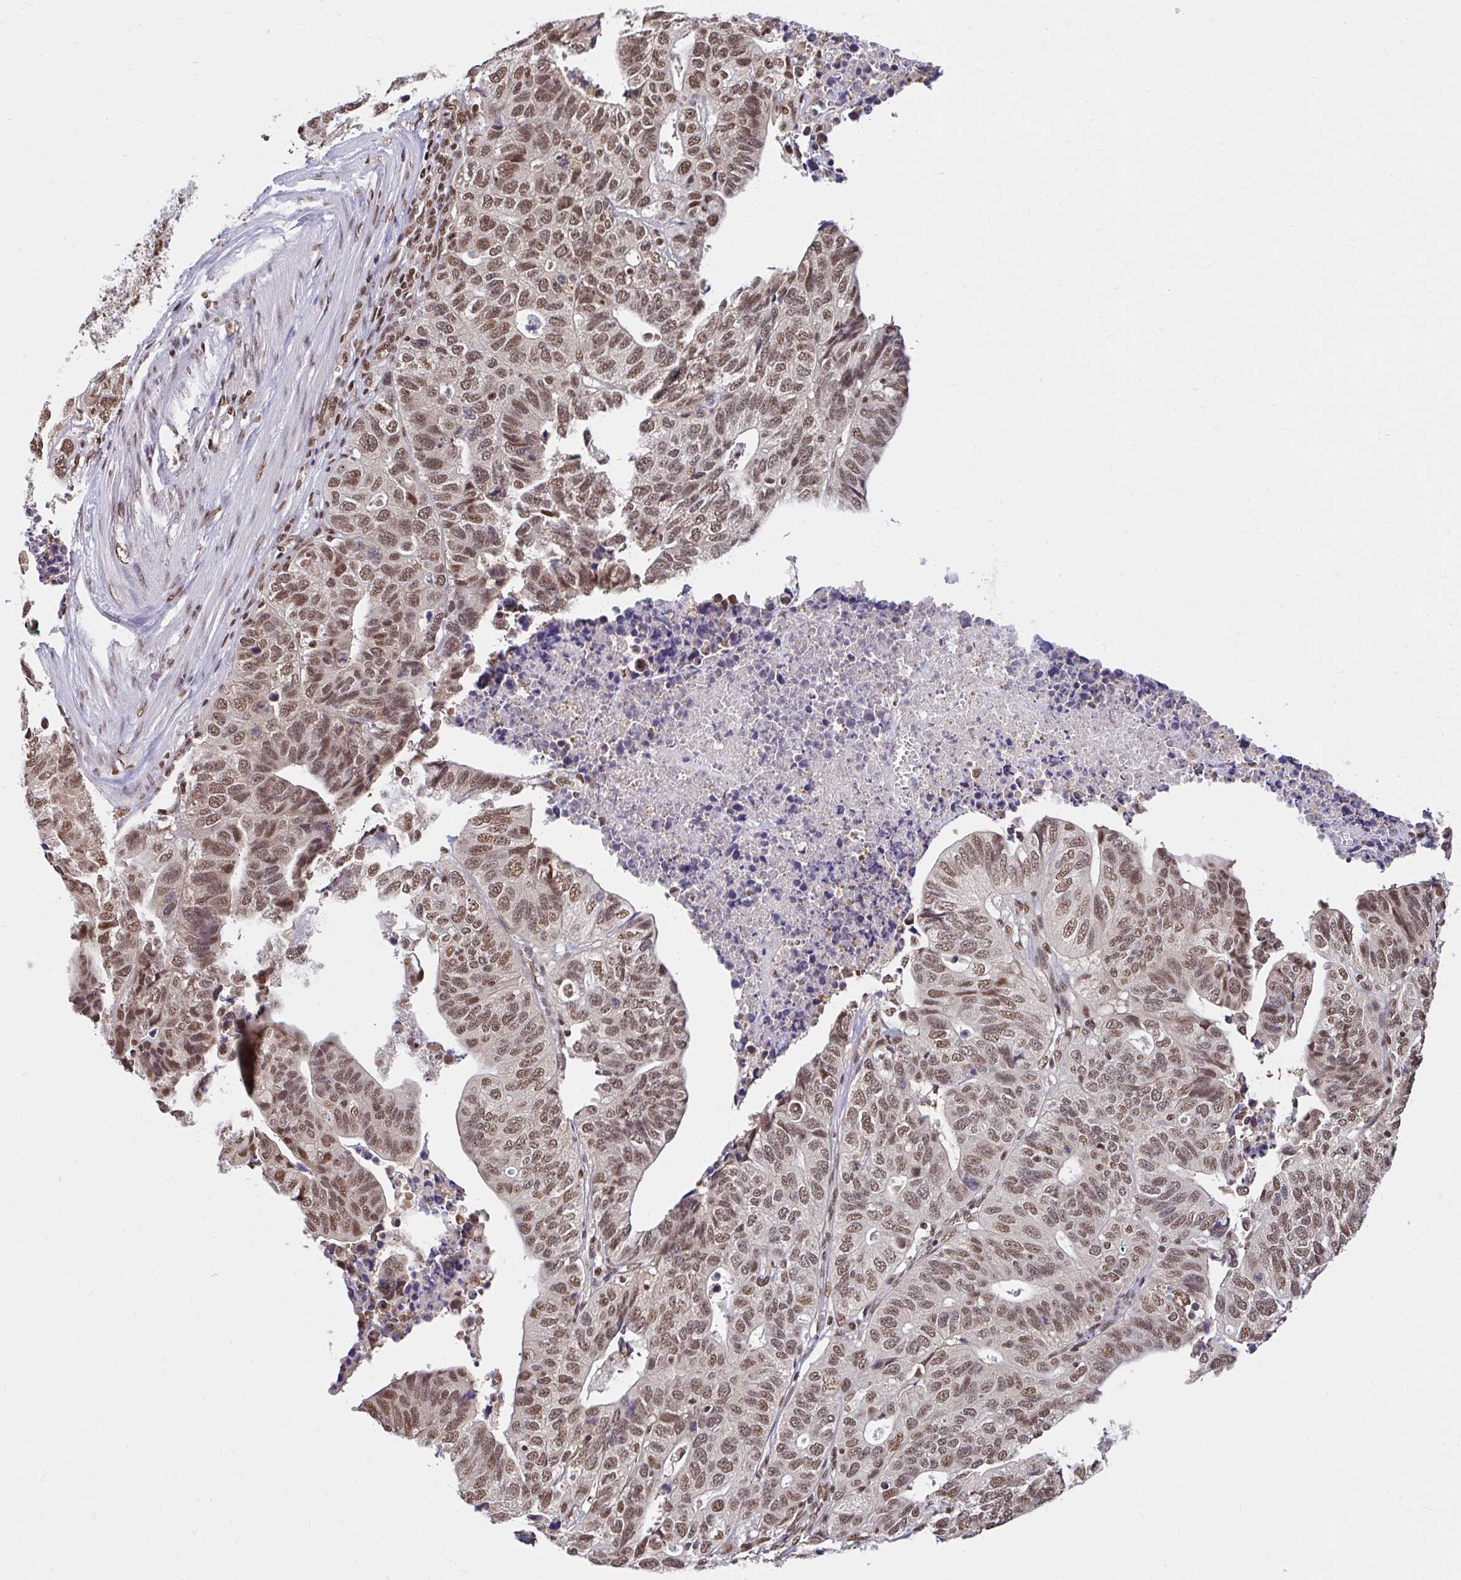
{"staining": {"intensity": "moderate", "quantity": ">75%", "location": "nuclear"}, "tissue": "stomach cancer", "cell_type": "Tumor cells", "image_type": "cancer", "snomed": [{"axis": "morphology", "description": "Adenocarcinoma, NOS"}, {"axis": "topography", "description": "Stomach, upper"}], "caption": "Stomach cancer was stained to show a protein in brown. There is medium levels of moderate nuclear expression in about >75% of tumor cells. The staining was performed using DAB to visualize the protein expression in brown, while the nuclei were stained in blue with hematoxylin (Magnification: 20x).", "gene": "ABCA9", "patient": {"sex": "female", "age": 67}}